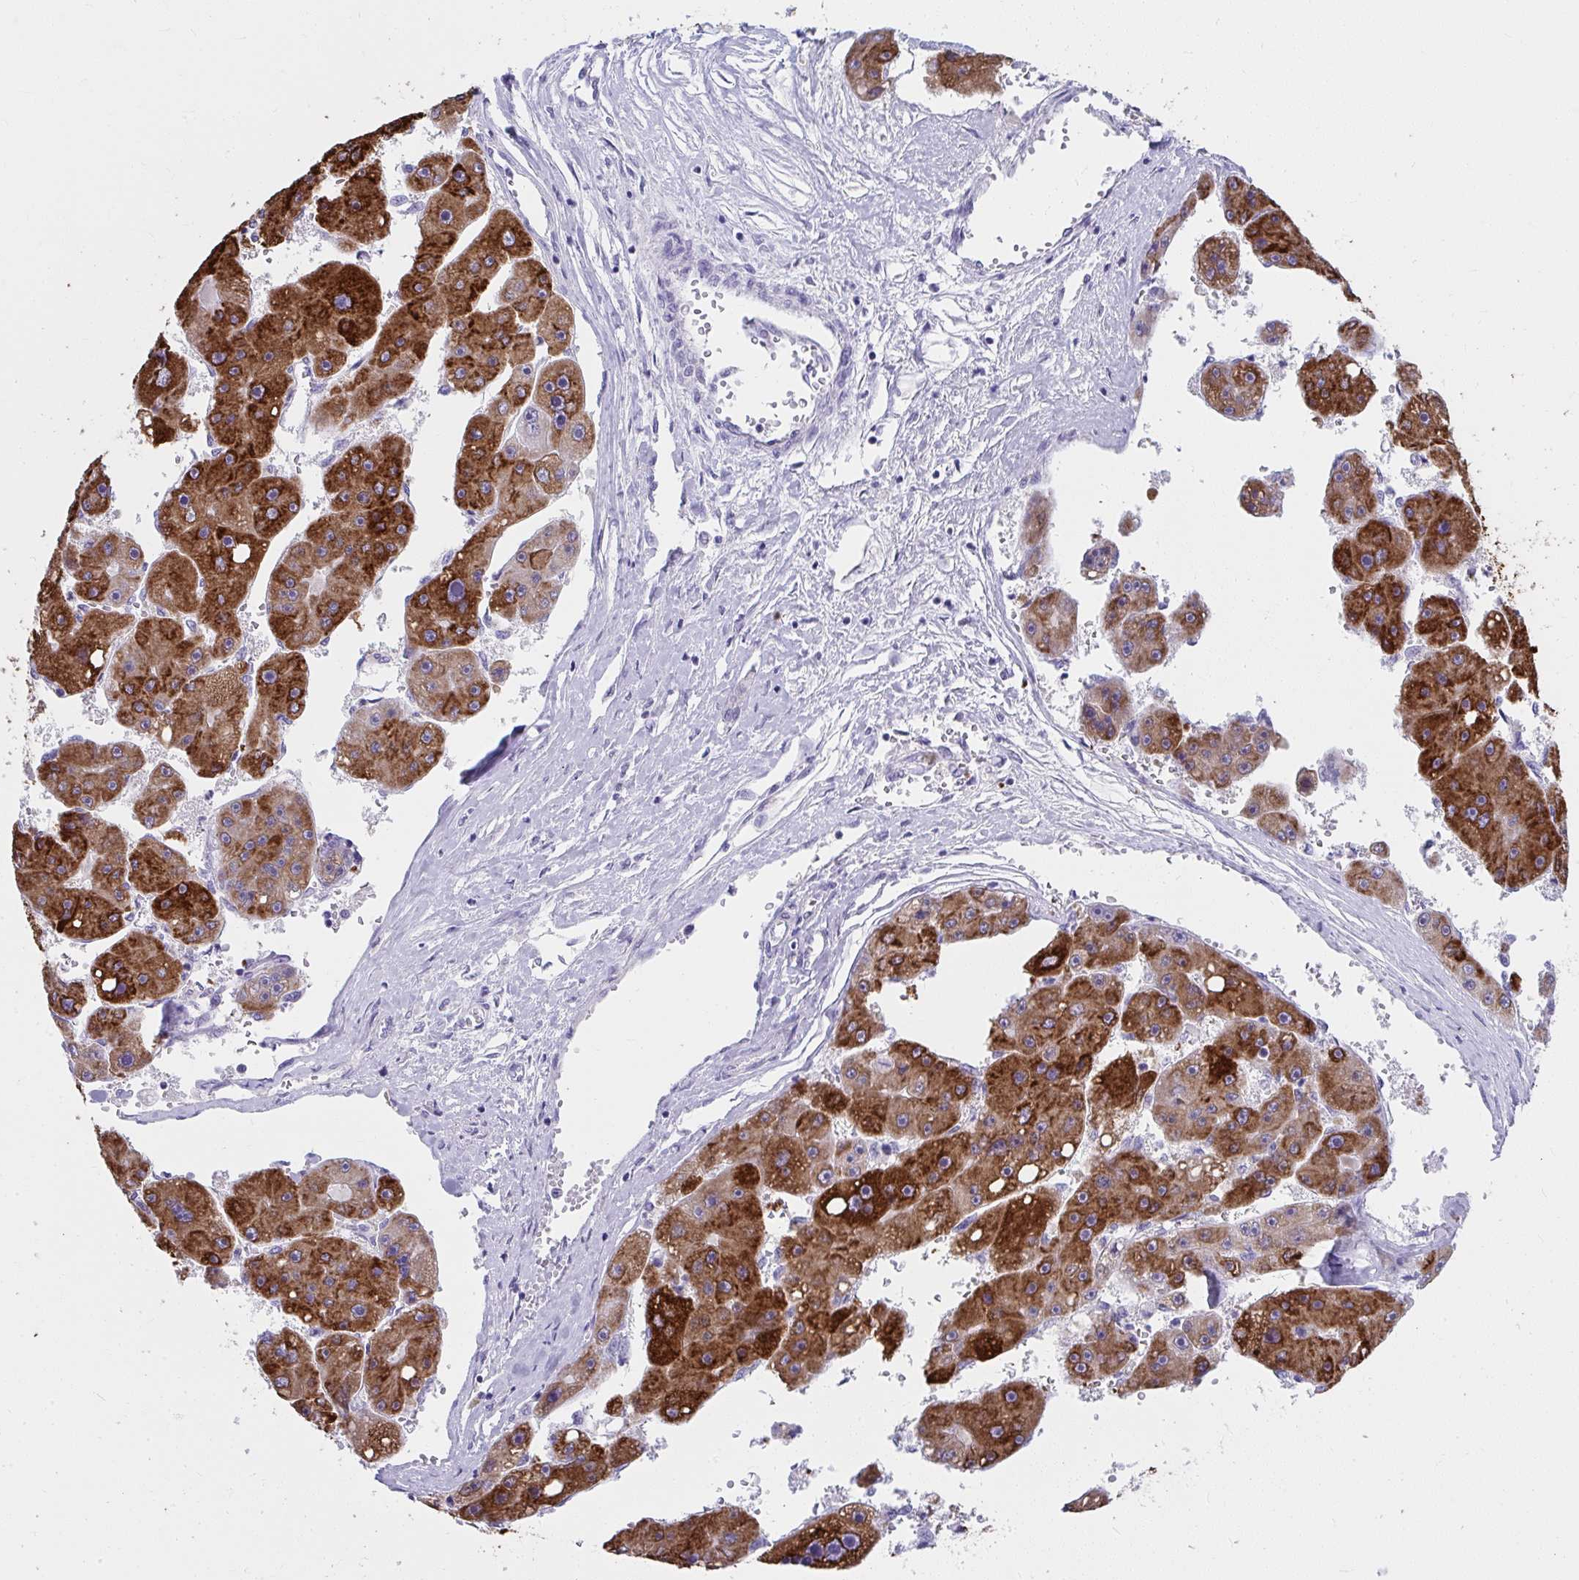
{"staining": {"intensity": "strong", "quantity": ">75%", "location": "cytoplasmic/membranous"}, "tissue": "liver cancer", "cell_type": "Tumor cells", "image_type": "cancer", "snomed": [{"axis": "morphology", "description": "Carcinoma, Hepatocellular, NOS"}, {"axis": "topography", "description": "Liver"}], "caption": "IHC micrograph of neoplastic tissue: liver cancer stained using IHC displays high levels of strong protein expression localized specifically in the cytoplasmic/membranous of tumor cells, appearing as a cytoplasmic/membranous brown color.", "gene": "UGT3A2", "patient": {"sex": "female", "age": 61}}